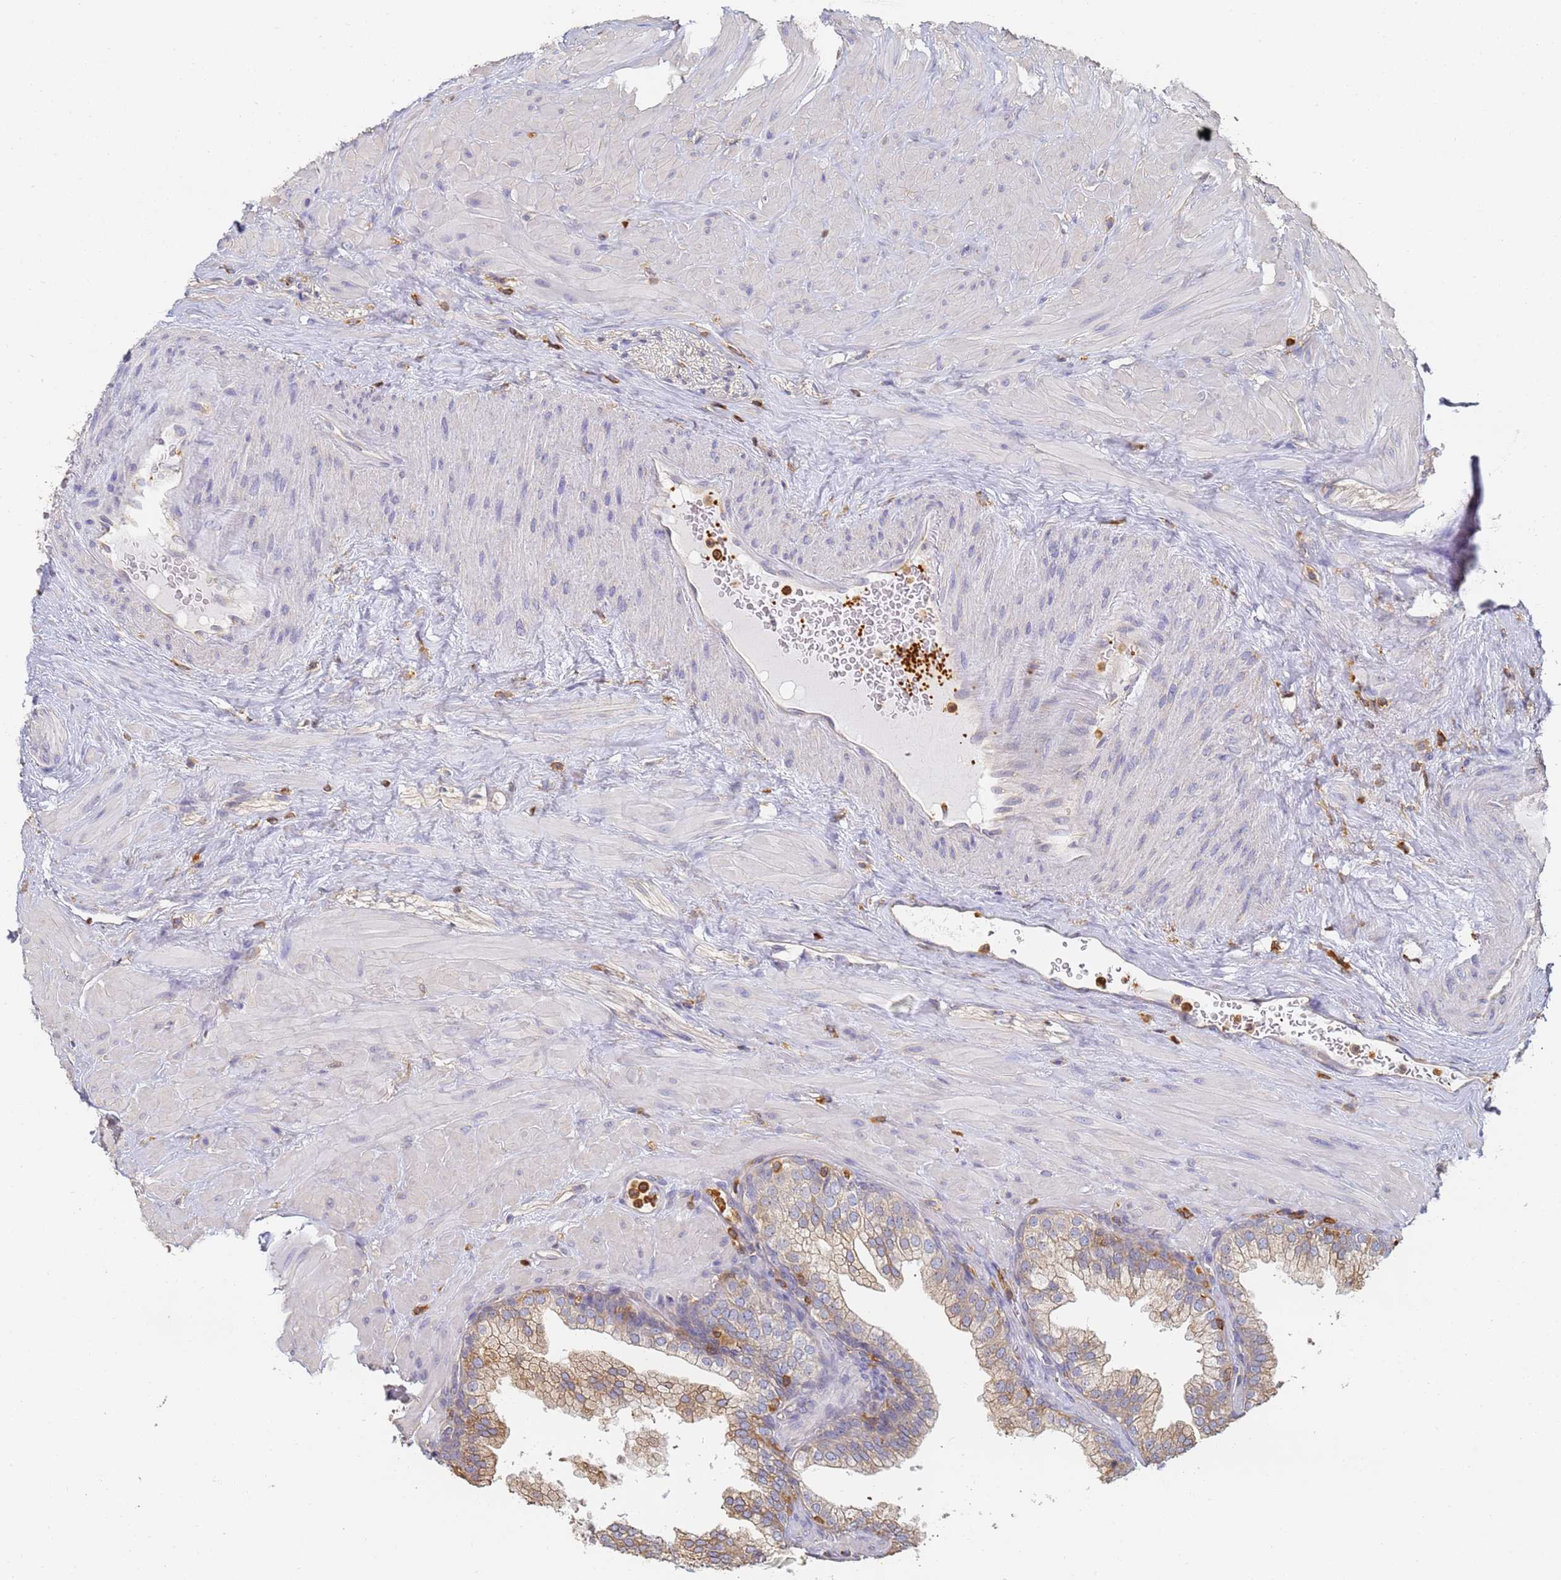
{"staining": {"intensity": "moderate", "quantity": "<25%", "location": "cytoplasmic/membranous"}, "tissue": "prostate", "cell_type": "Glandular cells", "image_type": "normal", "snomed": [{"axis": "morphology", "description": "Normal tissue, NOS"}, {"axis": "topography", "description": "Prostate"}], "caption": "Glandular cells show moderate cytoplasmic/membranous positivity in about <25% of cells in normal prostate. (brown staining indicates protein expression, while blue staining denotes nuclei).", "gene": "BIN2", "patient": {"sex": "male", "age": 60}}